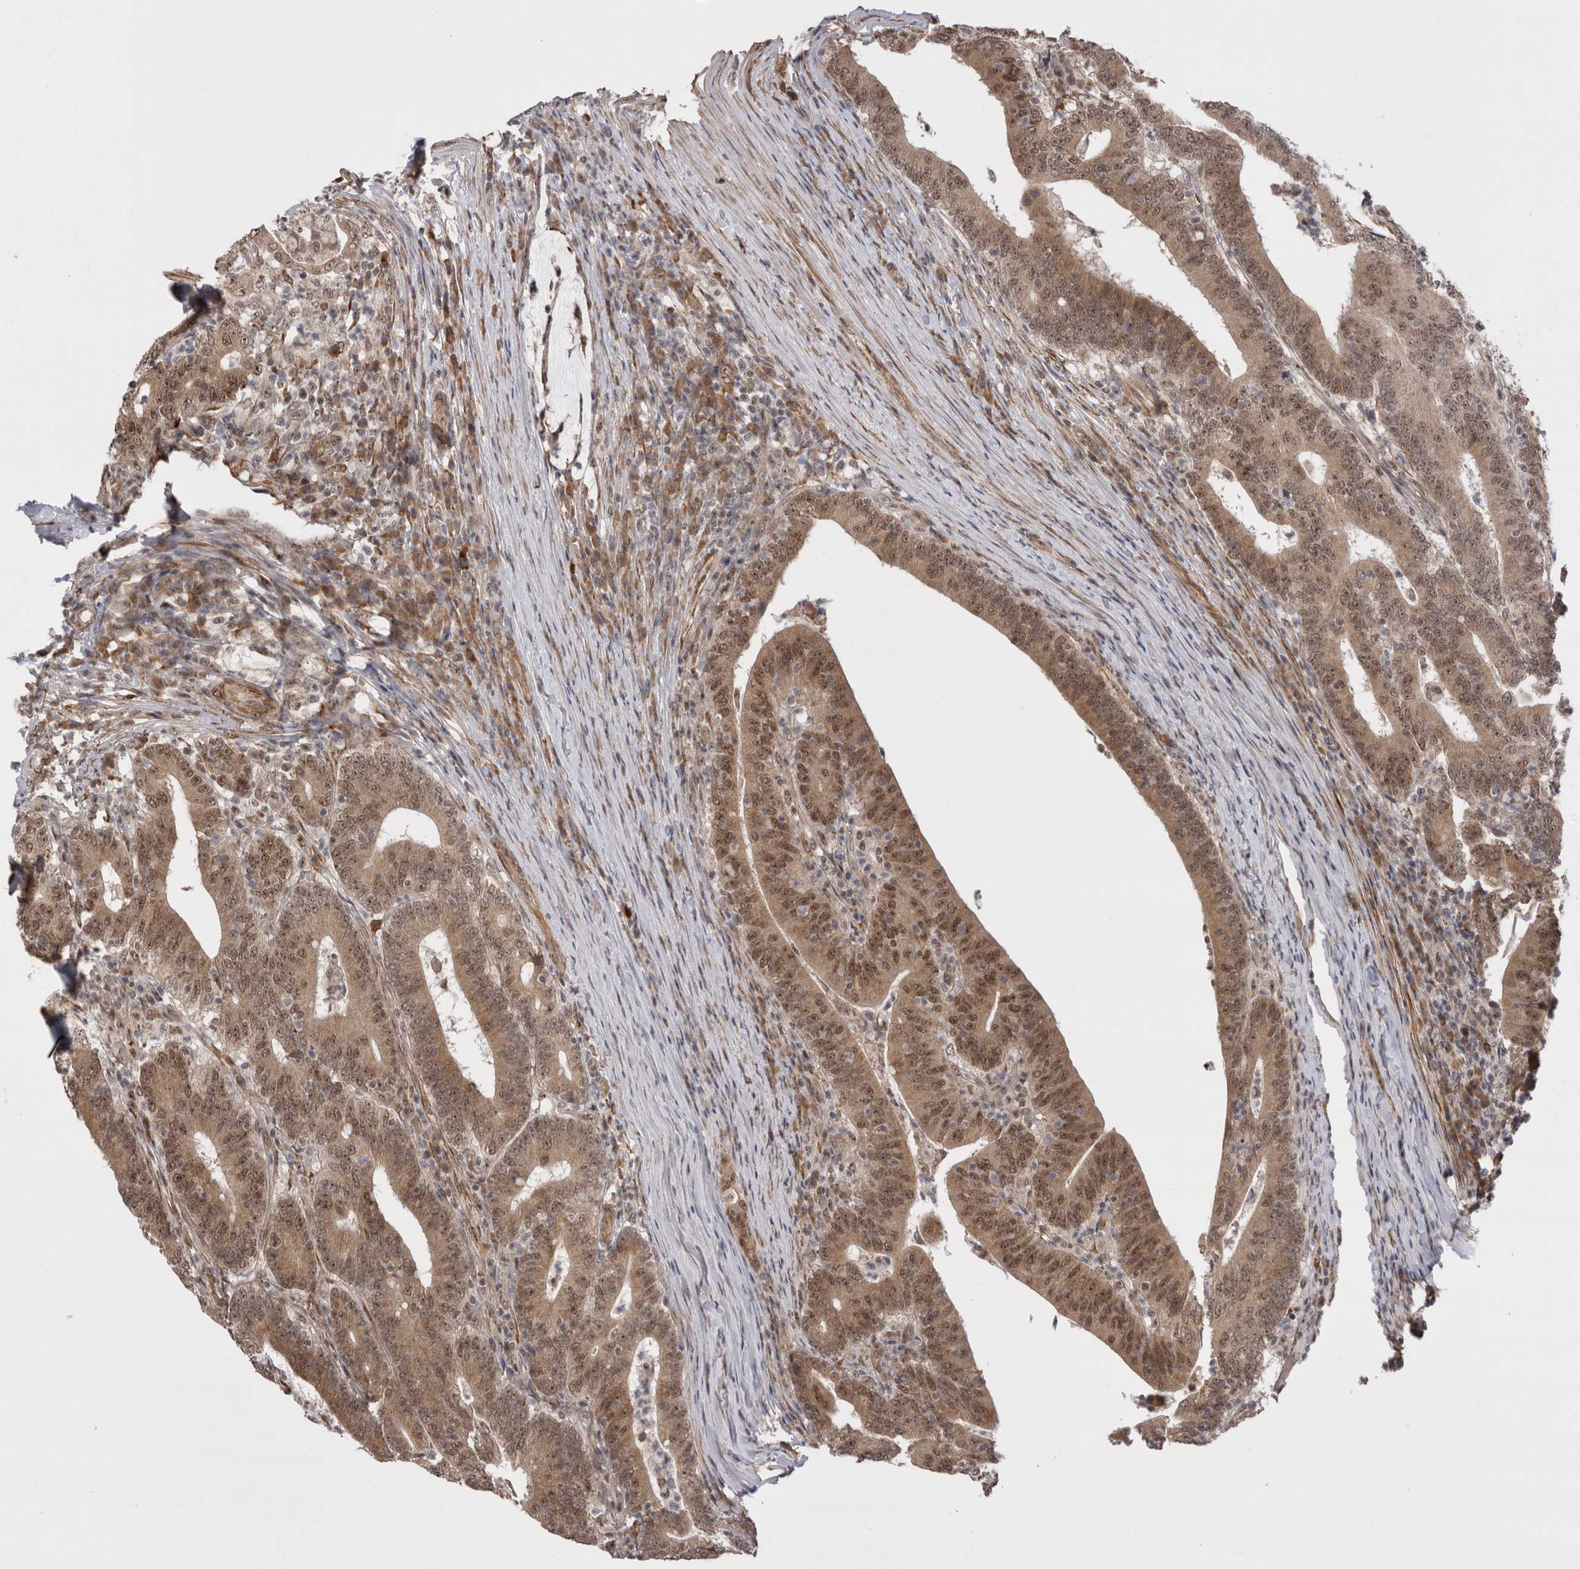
{"staining": {"intensity": "moderate", "quantity": ">75%", "location": "cytoplasmic/membranous,nuclear"}, "tissue": "colorectal cancer", "cell_type": "Tumor cells", "image_type": "cancer", "snomed": [{"axis": "morphology", "description": "Adenocarcinoma, NOS"}, {"axis": "topography", "description": "Colon"}], "caption": "Immunohistochemistry of human colorectal adenocarcinoma reveals medium levels of moderate cytoplasmic/membranous and nuclear staining in about >75% of tumor cells. (DAB IHC with brightfield microscopy, high magnification).", "gene": "EXOSC4", "patient": {"sex": "female", "age": 66}}